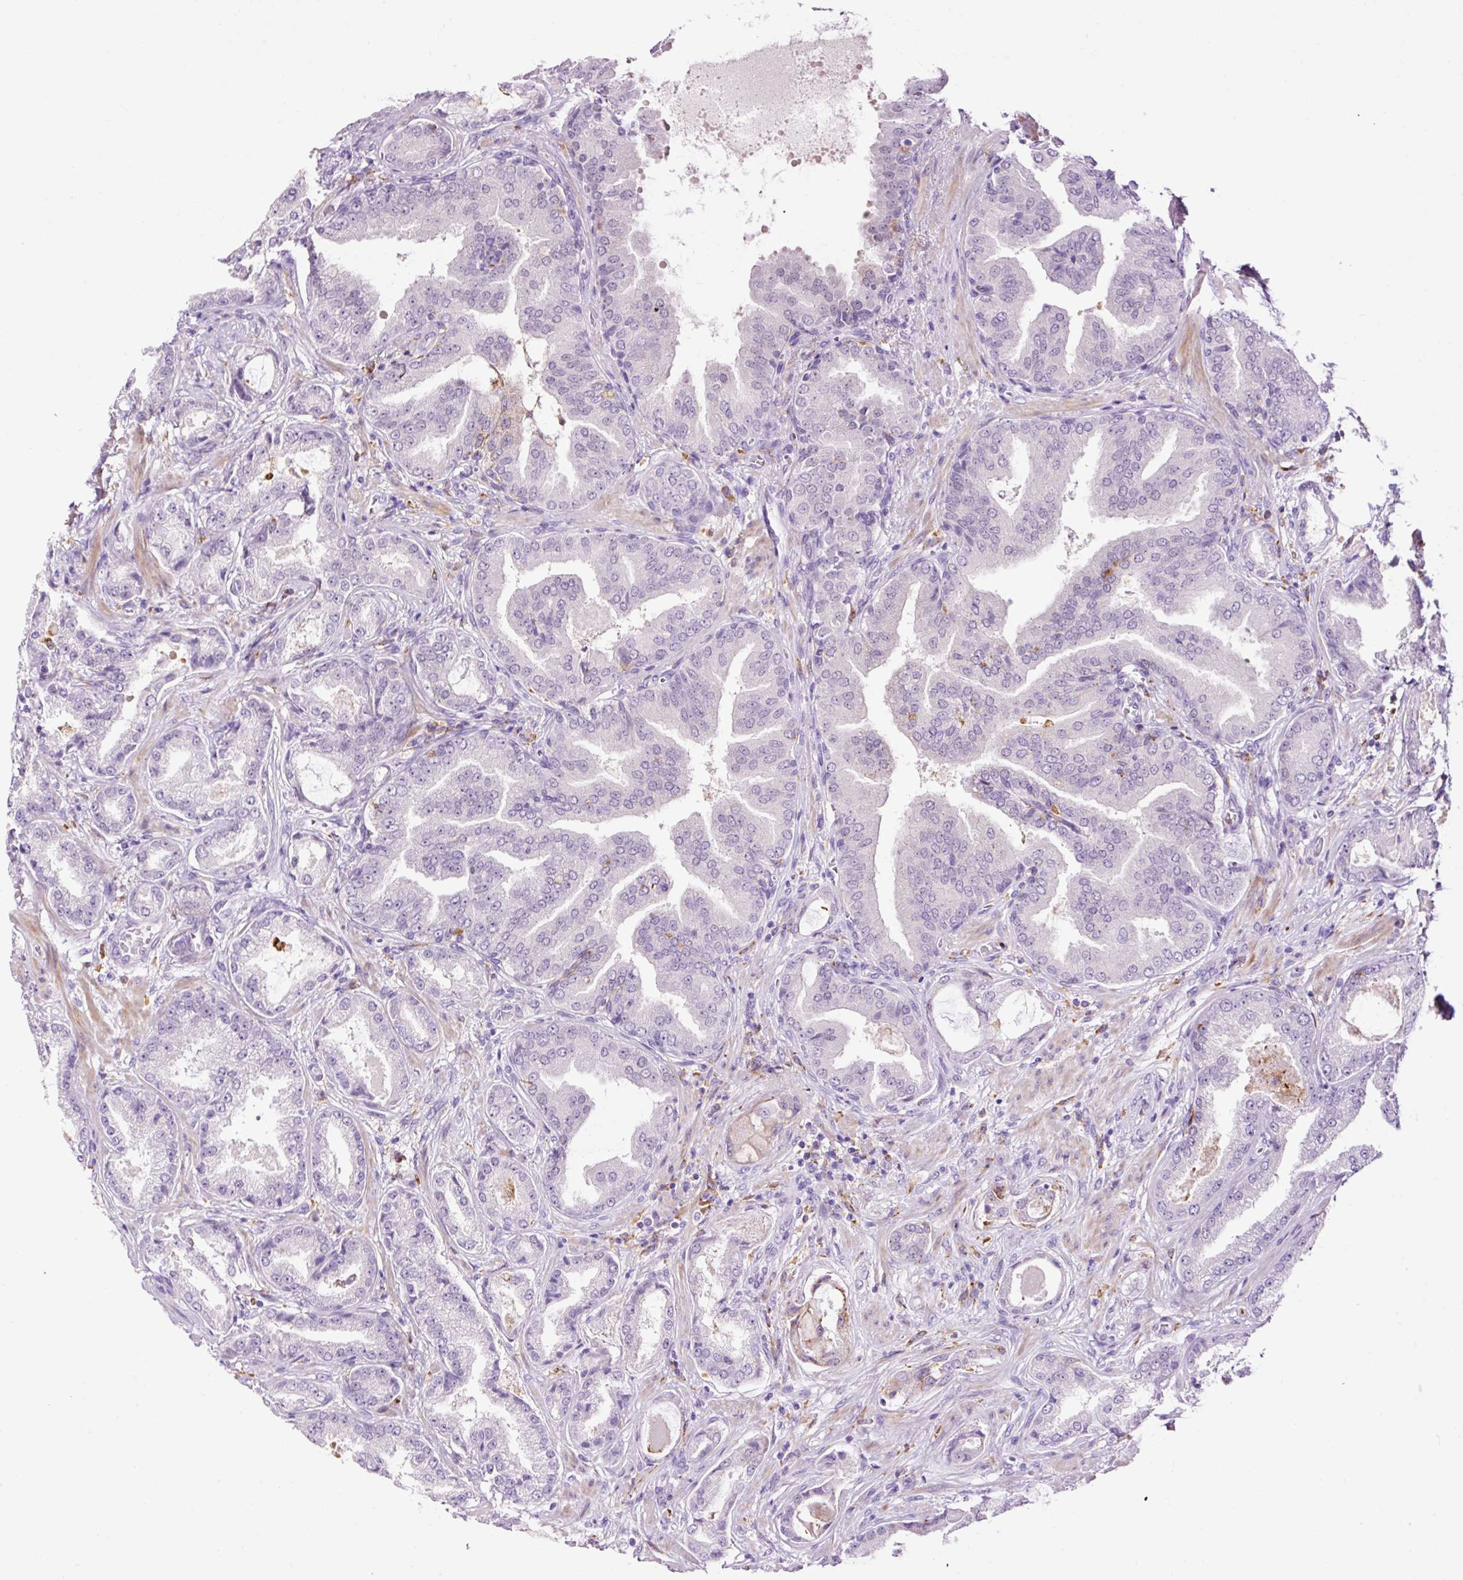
{"staining": {"intensity": "negative", "quantity": "none", "location": "none"}, "tissue": "prostate cancer", "cell_type": "Tumor cells", "image_type": "cancer", "snomed": [{"axis": "morphology", "description": "Adenocarcinoma, High grade"}, {"axis": "topography", "description": "Prostate"}], "caption": "High magnification brightfield microscopy of prostate cancer stained with DAB (brown) and counterstained with hematoxylin (blue): tumor cells show no significant positivity.", "gene": "LY86", "patient": {"sex": "male", "age": 68}}